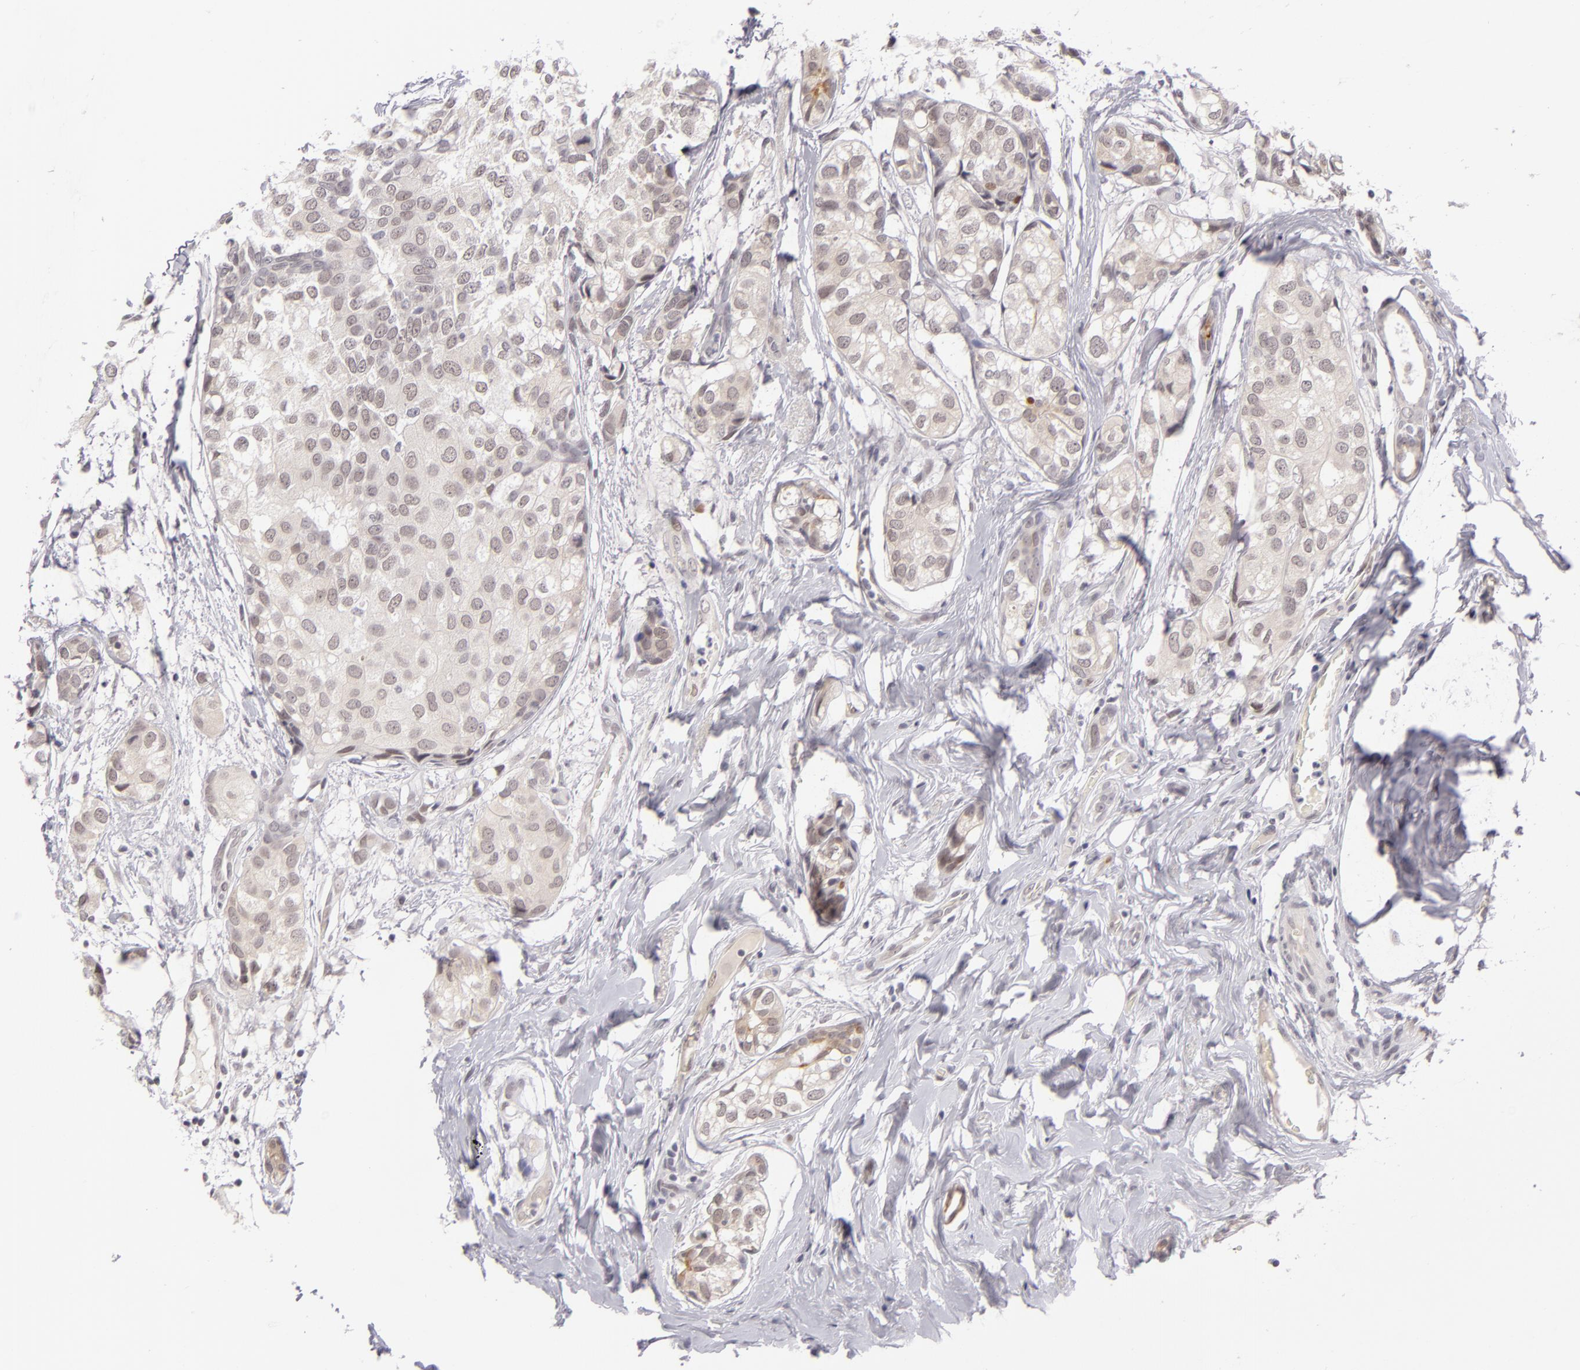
{"staining": {"intensity": "negative", "quantity": "none", "location": "none"}, "tissue": "breast cancer", "cell_type": "Tumor cells", "image_type": "cancer", "snomed": [{"axis": "morphology", "description": "Duct carcinoma"}, {"axis": "topography", "description": "Breast"}], "caption": "This is an immunohistochemistry photomicrograph of breast cancer (intraductal carcinoma). There is no expression in tumor cells.", "gene": "ZNF205", "patient": {"sex": "female", "age": 68}}